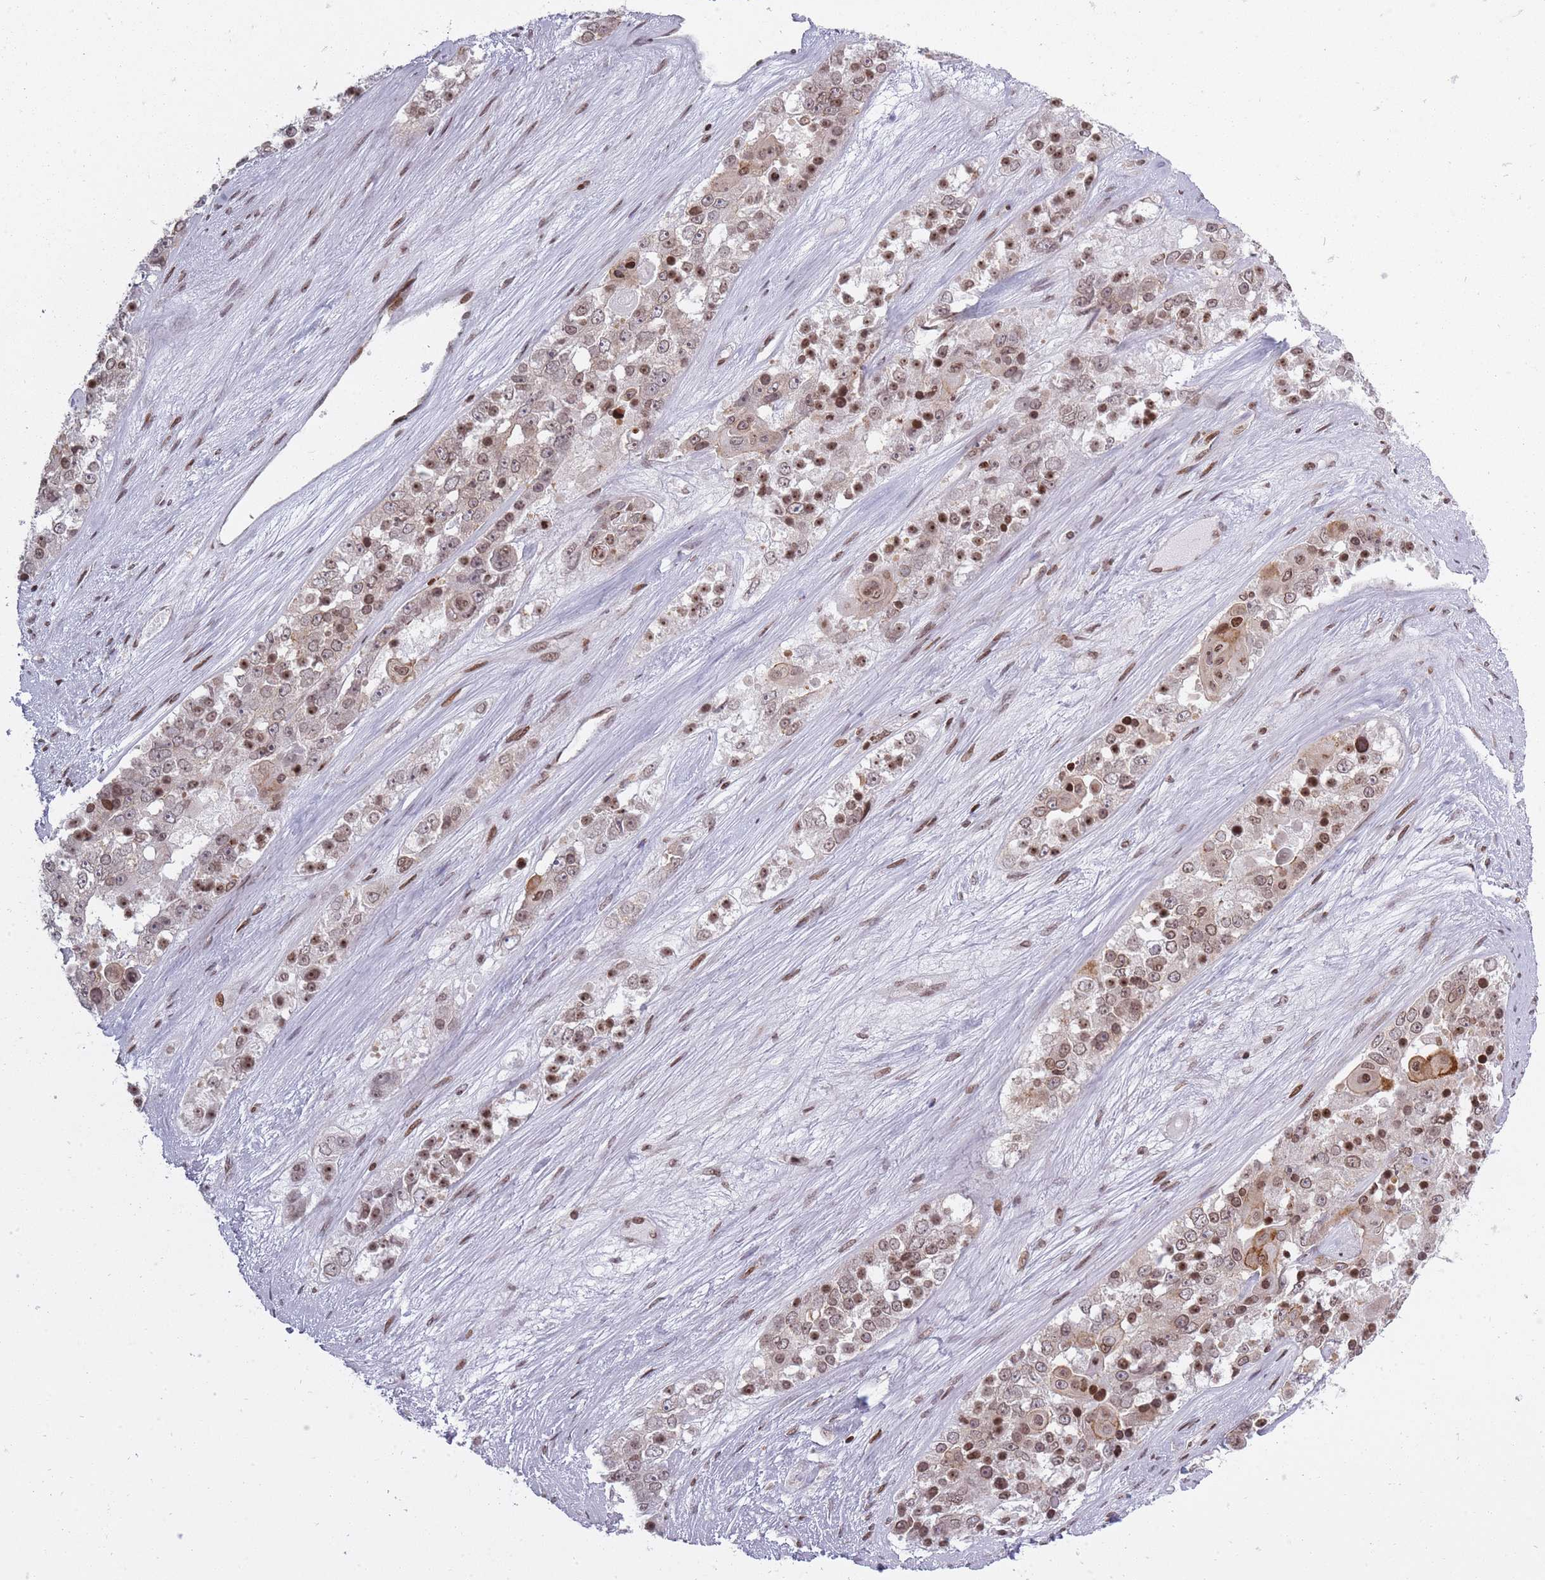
{"staining": {"intensity": "moderate", "quantity": ">75%", "location": "cytoplasmic/membranous,nuclear"}, "tissue": "ovarian cancer", "cell_type": "Tumor cells", "image_type": "cancer", "snomed": [{"axis": "morphology", "description": "Carcinoma, endometroid"}, {"axis": "topography", "description": "Ovary"}], "caption": "Protein analysis of endometroid carcinoma (ovarian) tissue exhibits moderate cytoplasmic/membranous and nuclear staining in approximately >75% of tumor cells.", "gene": "TMC6", "patient": {"sex": "female", "age": 51}}